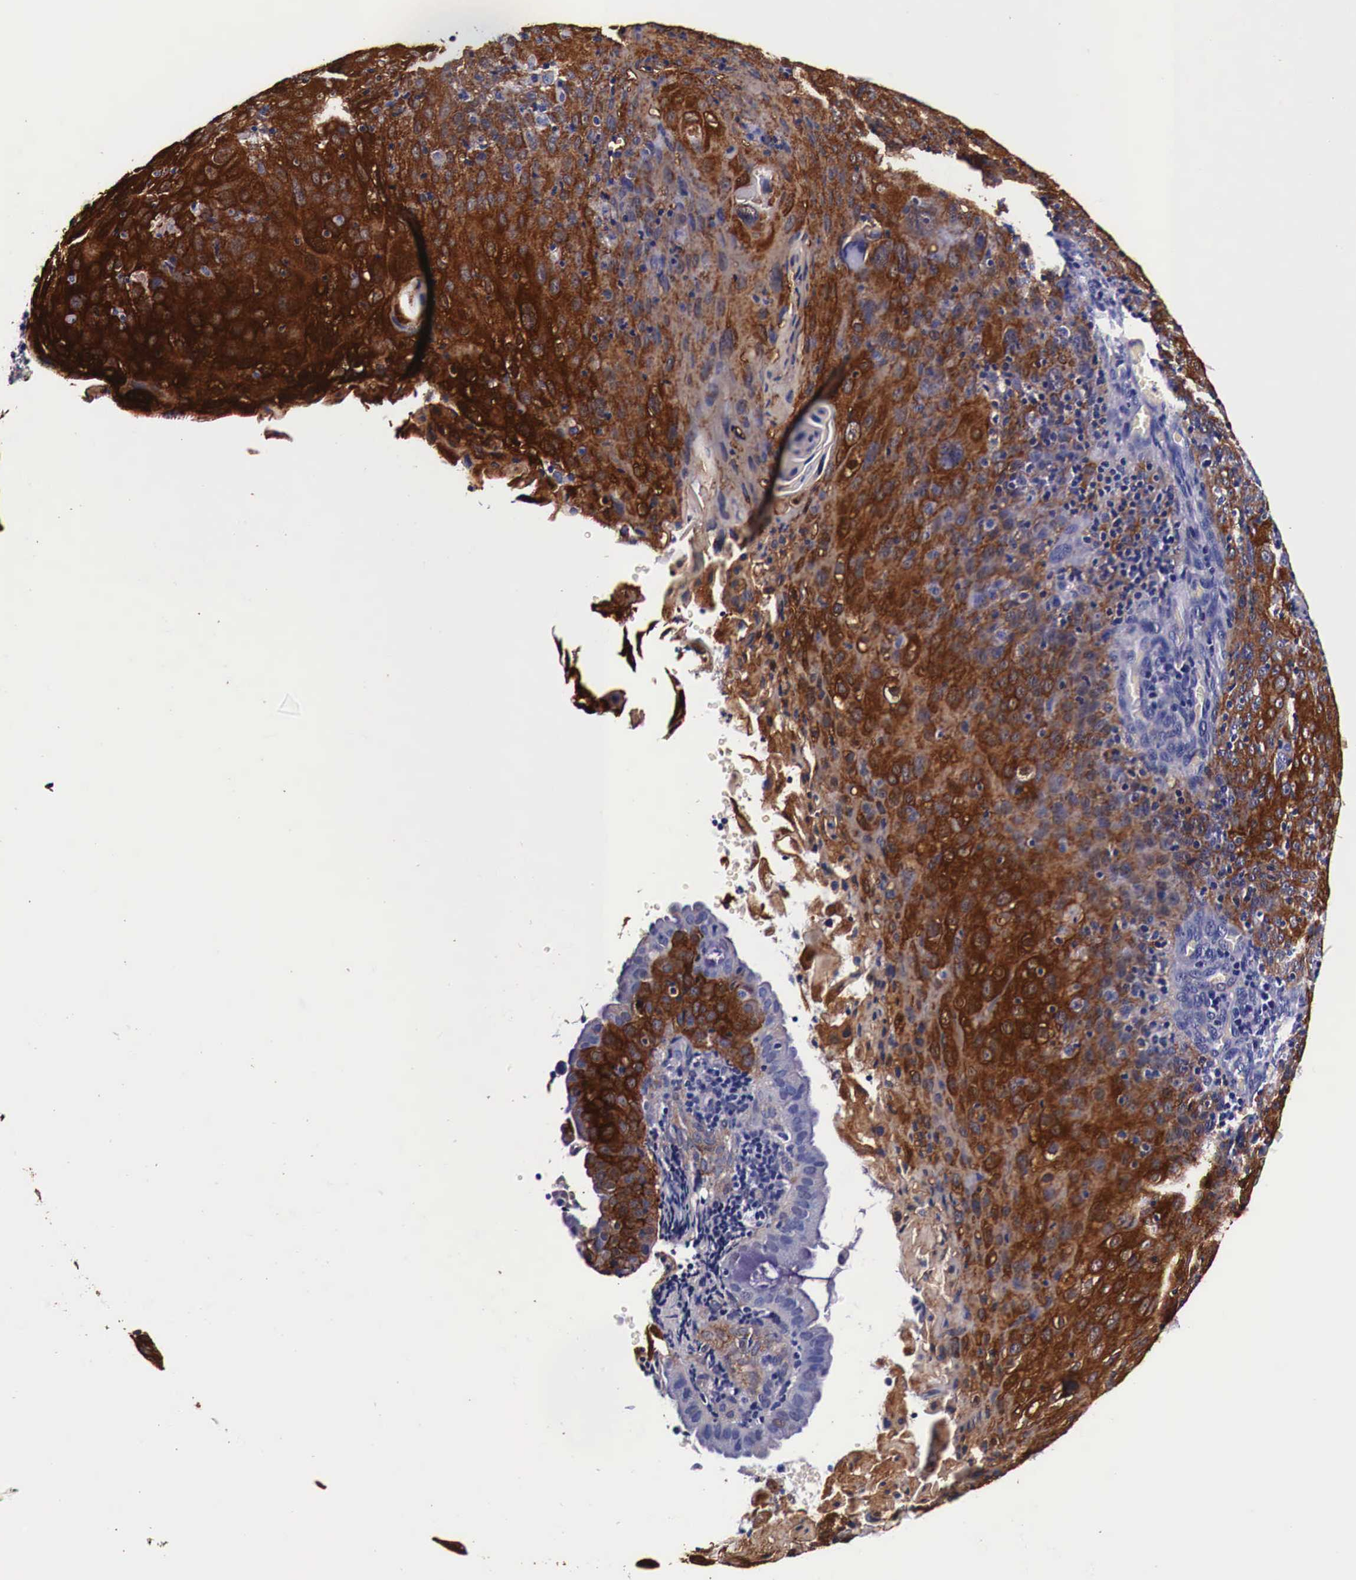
{"staining": {"intensity": "strong", "quantity": ">75%", "location": "cytoplasmic/membranous"}, "tissue": "cervical cancer", "cell_type": "Tumor cells", "image_type": "cancer", "snomed": [{"axis": "morphology", "description": "Squamous cell carcinoma, NOS"}, {"axis": "topography", "description": "Cervix"}], "caption": "A brown stain shows strong cytoplasmic/membranous expression of a protein in cervical squamous cell carcinoma tumor cells. (Brightfield microscopy of DAB IHC at high magnification).", "gene": "HSPB1", "patient": {"sex": "female", "age": 54}}